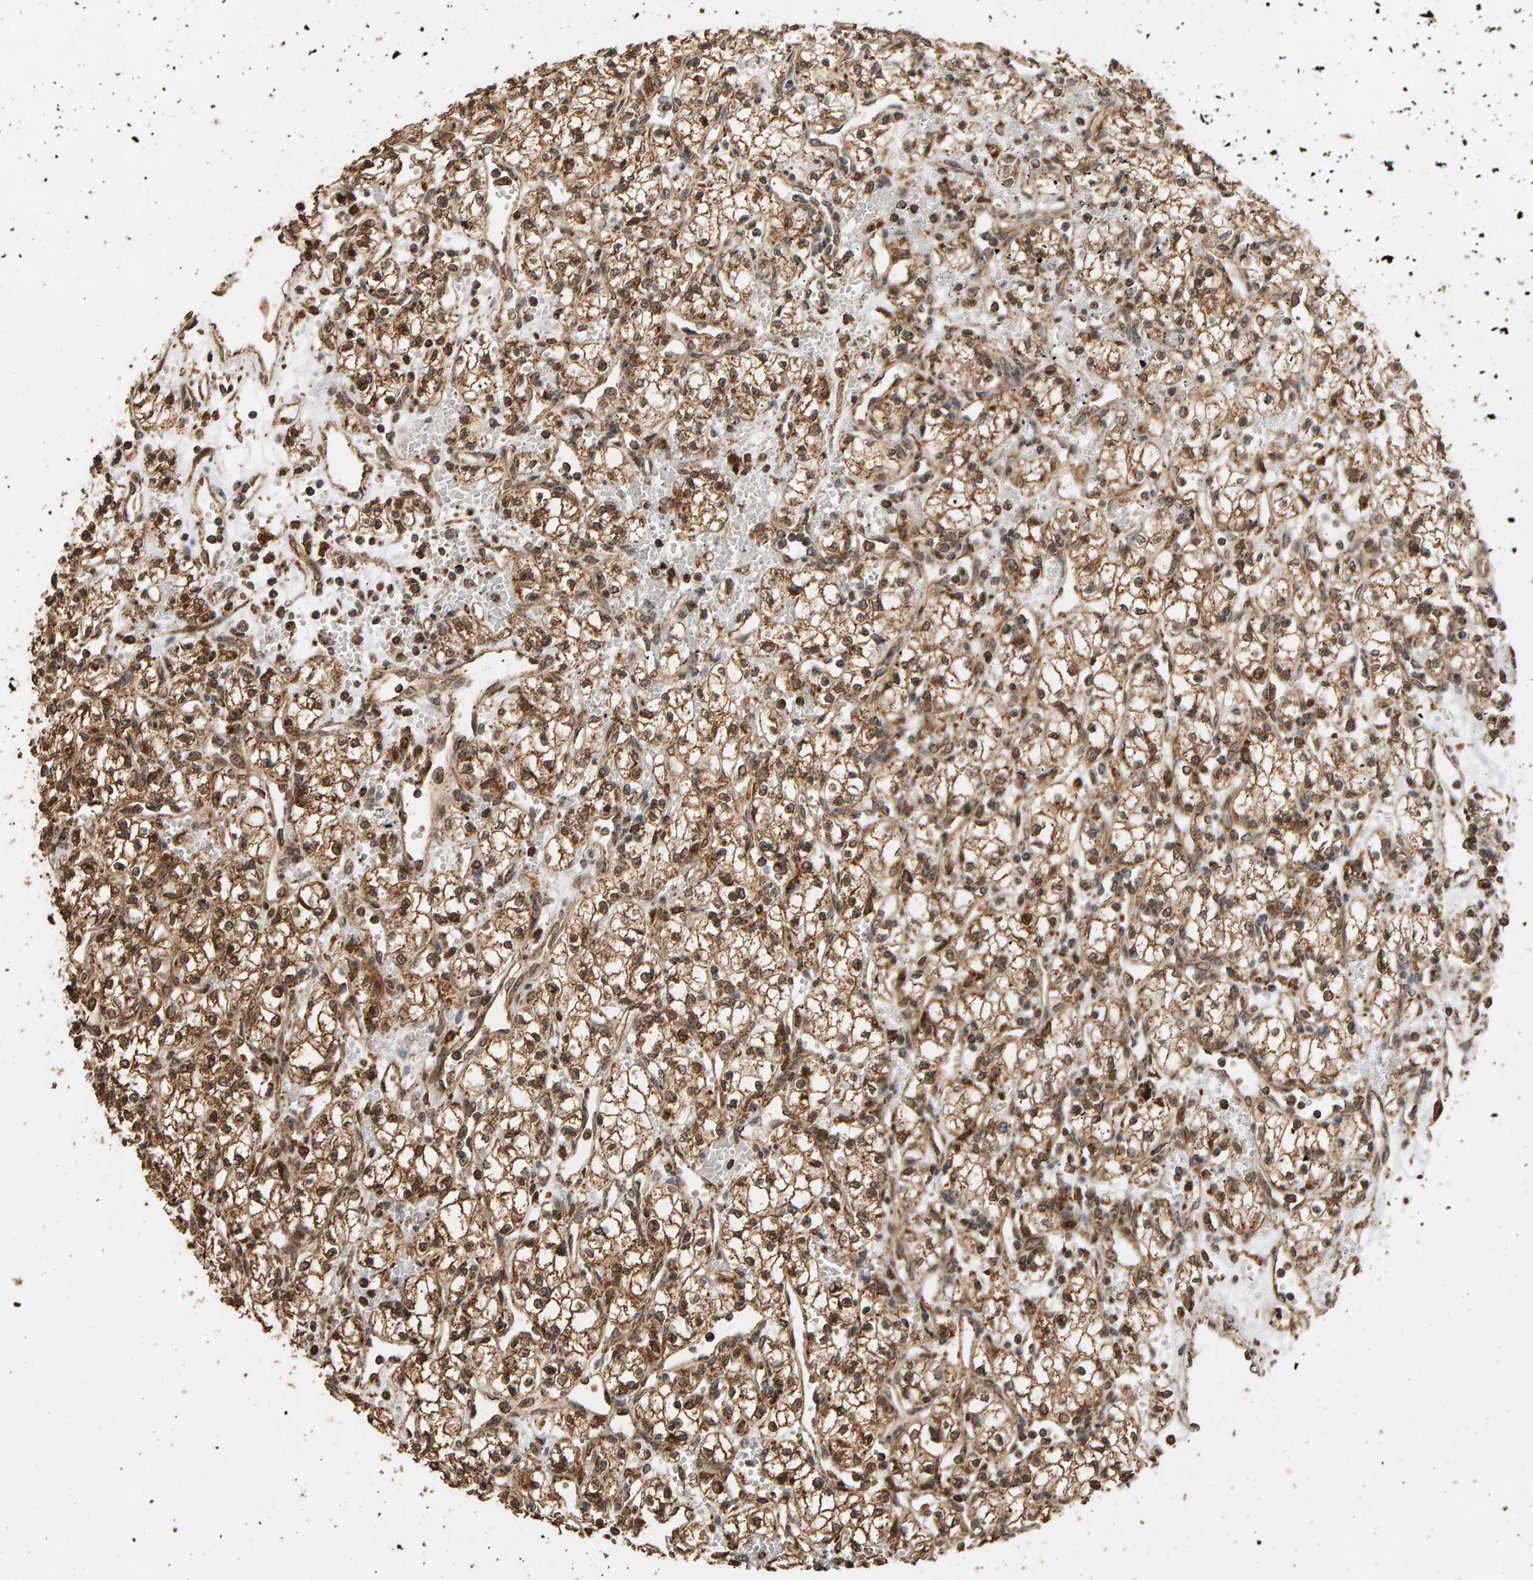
{"staining": {"intensity": "moderate", "quantity": ">75%", "location": "cytoplasmic/membranous,nuclear"}, "tissue": "renal cancer", "cell_type": "Tumor cells", "image_type": "cancer", "snomed": [{"axis": "morphology", "description": "Adenocarcinoma, NOS"}, {"axis": "topography", "description": "Kidney"}], "caption": "Immunohistochemical staining of renal cancer exhibits medium levels of moderate cytoplasmic/membranous and nuclear positivity in about >75% of tumor cells. (brown staining indicates protein expression, while blue staining denotes nuclei).", "gene": "GSTK1", "patient": {"sex": "male", "age": 59}}